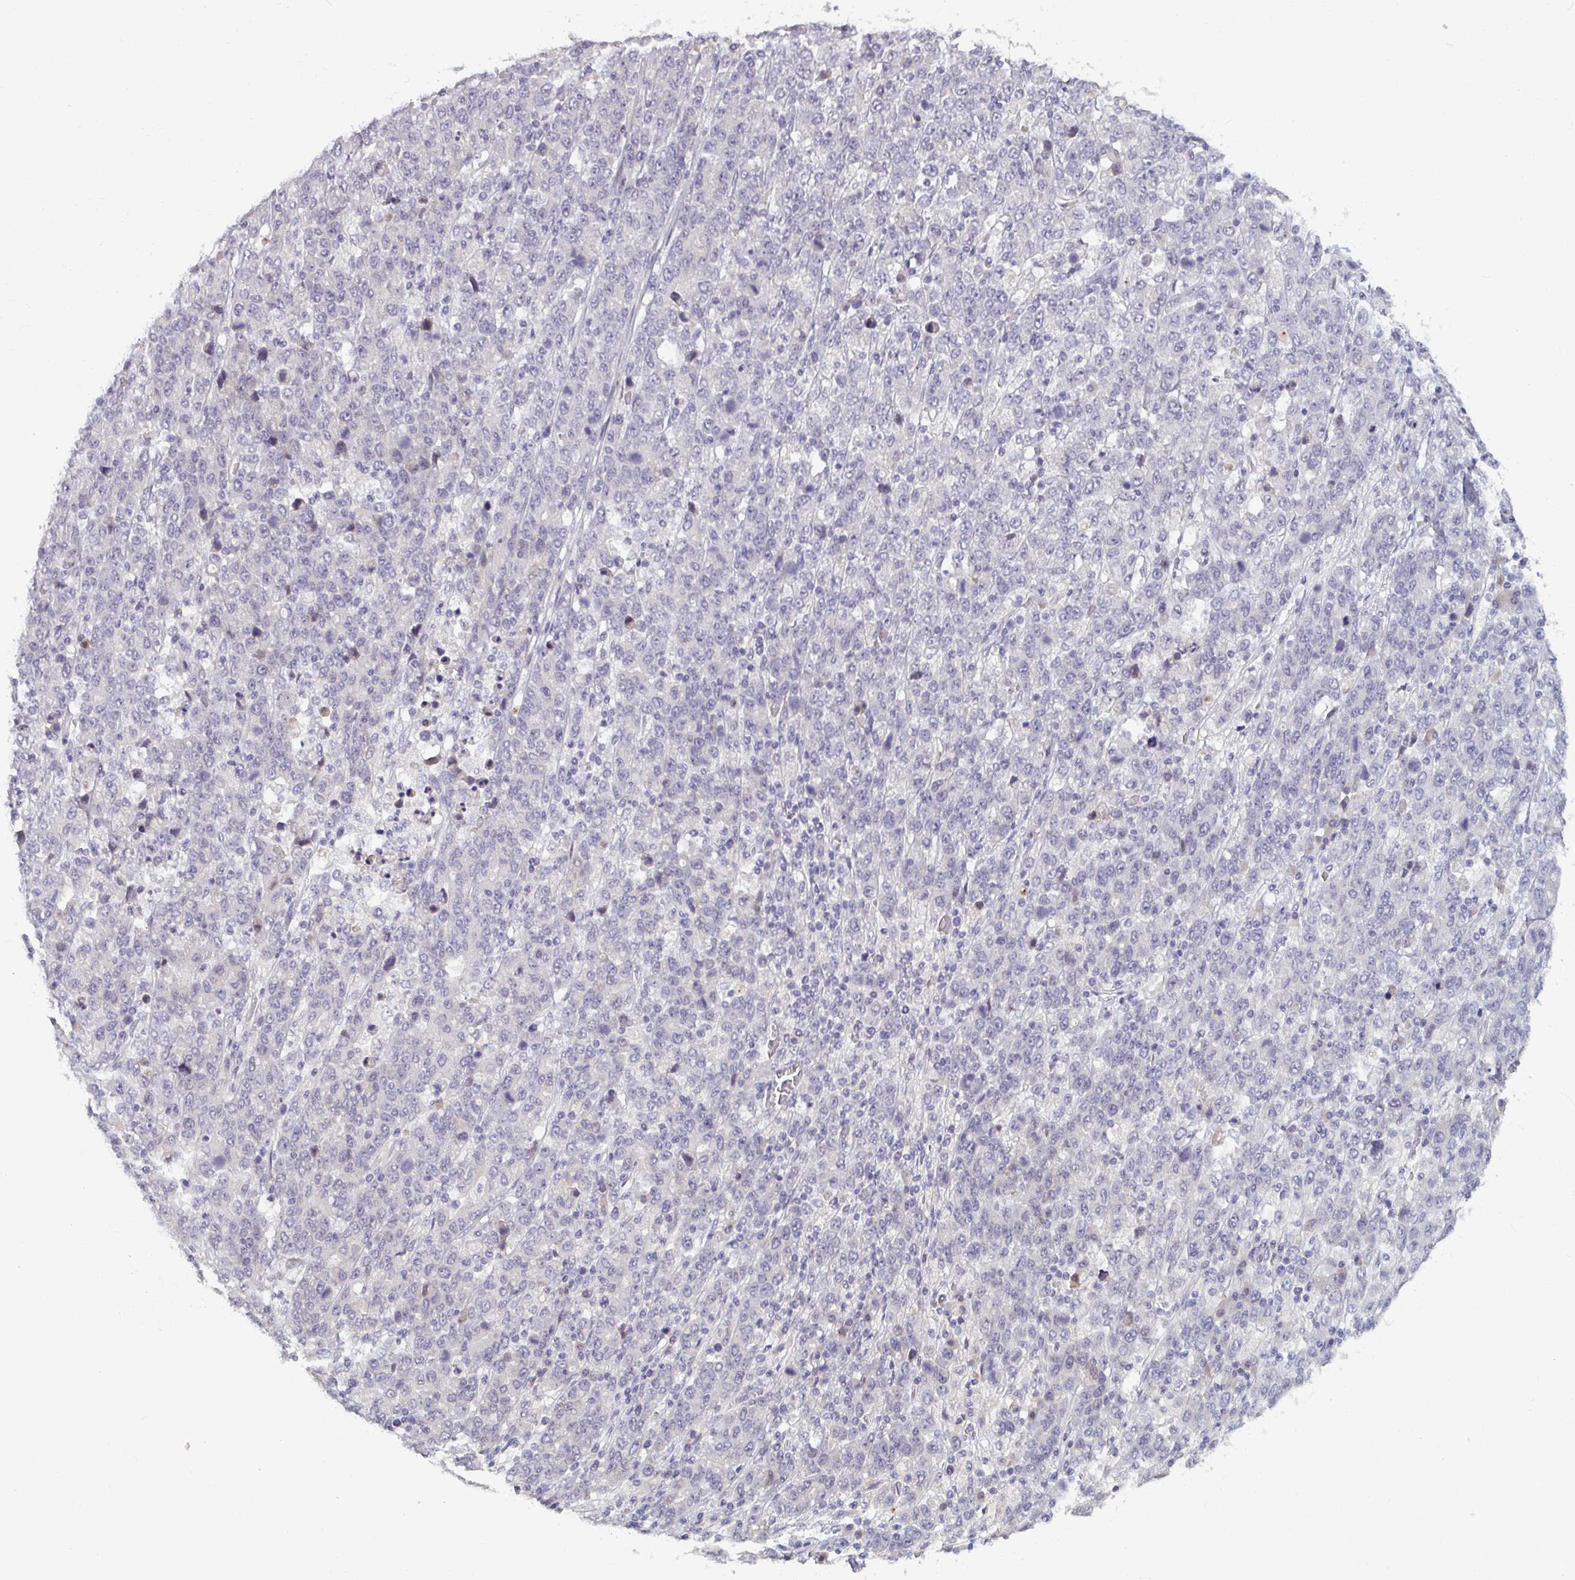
{"staining": {"intensity": "negative", "quantity": "none", "location": "none"}, "tissue": "stomach cancer", "cell_type": "Tumor cells", "image_type": "cancer", "snomed": [{"axis": "morphology", "description": "Adenocarcinoma, NOS"}, {"axis": "topography", "description": "Stomach, upper"}], "caption": "DAB immunohistochemical staining of human adenocarcinoma (stomach) exhibits no significant expression in tumor cells.", "gene": "GSTM1", "patient": {"sex": "male", "age": 69}}